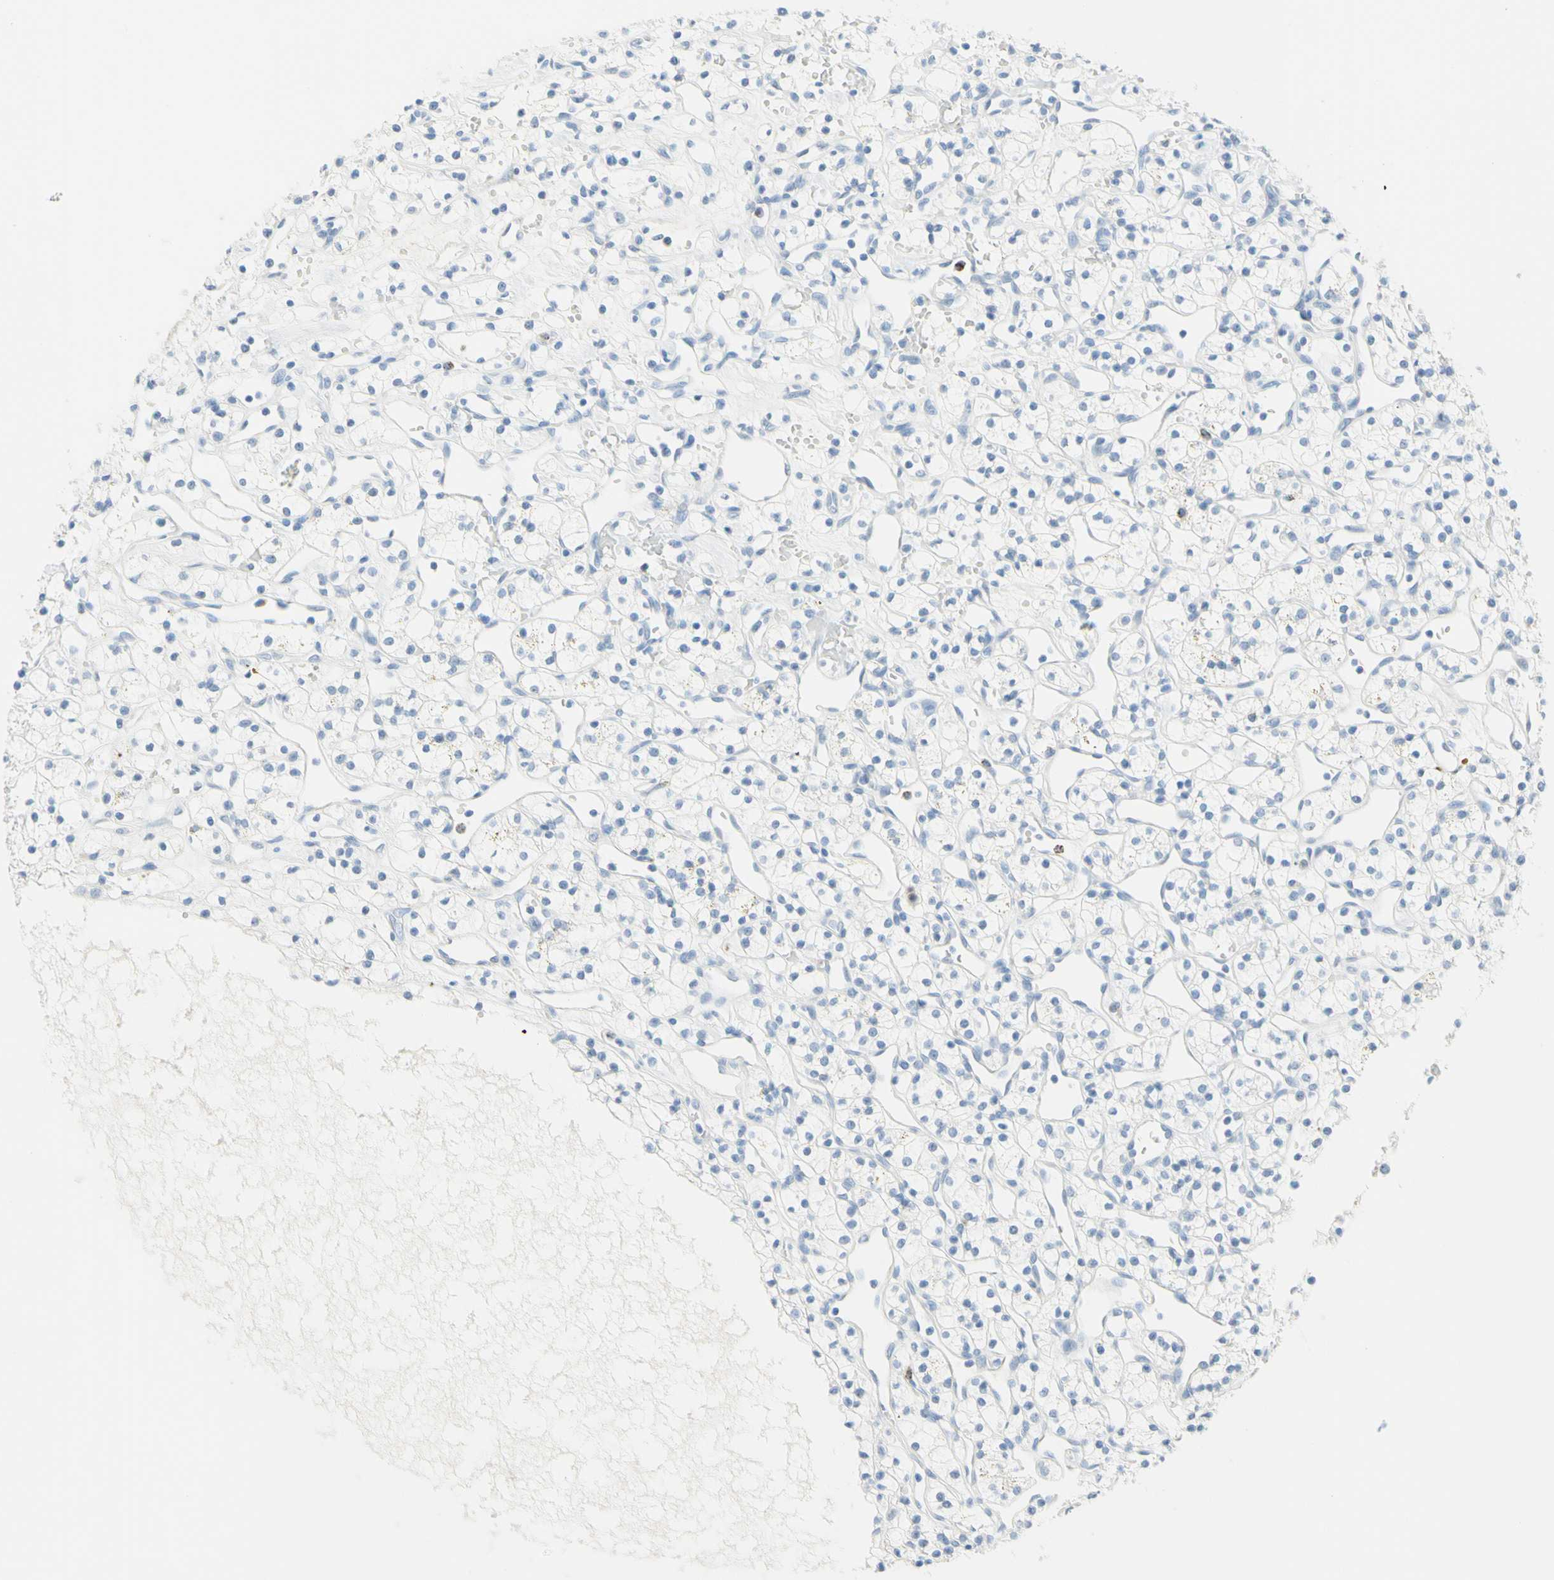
{"staining": {"intensity": "negative", "quantity": "none", "location": "none"}, "tissue": "renal cancer", "cell_type": "Tumor cells", "image_type": "cancer", "snomed": [{"axis": "morphology", "description": "Adenocarcinoma, NOS"}, {"axis": "topography", "description": "Kidney"}], "caption": "Immunohistochemistry (IHC) photomicrograph of human renal cancer (adenocarcinoma) stained for a protein (brown), which demonstrates no positivity in tumor cells. The staining is performed using DAB (3,3'-diaminobenzidine) brown chromogen with nuclei counter-stained in using hematoxylin.", "gene": "CYSLTR1", "patient": {"sex": "female", "age": 60}}